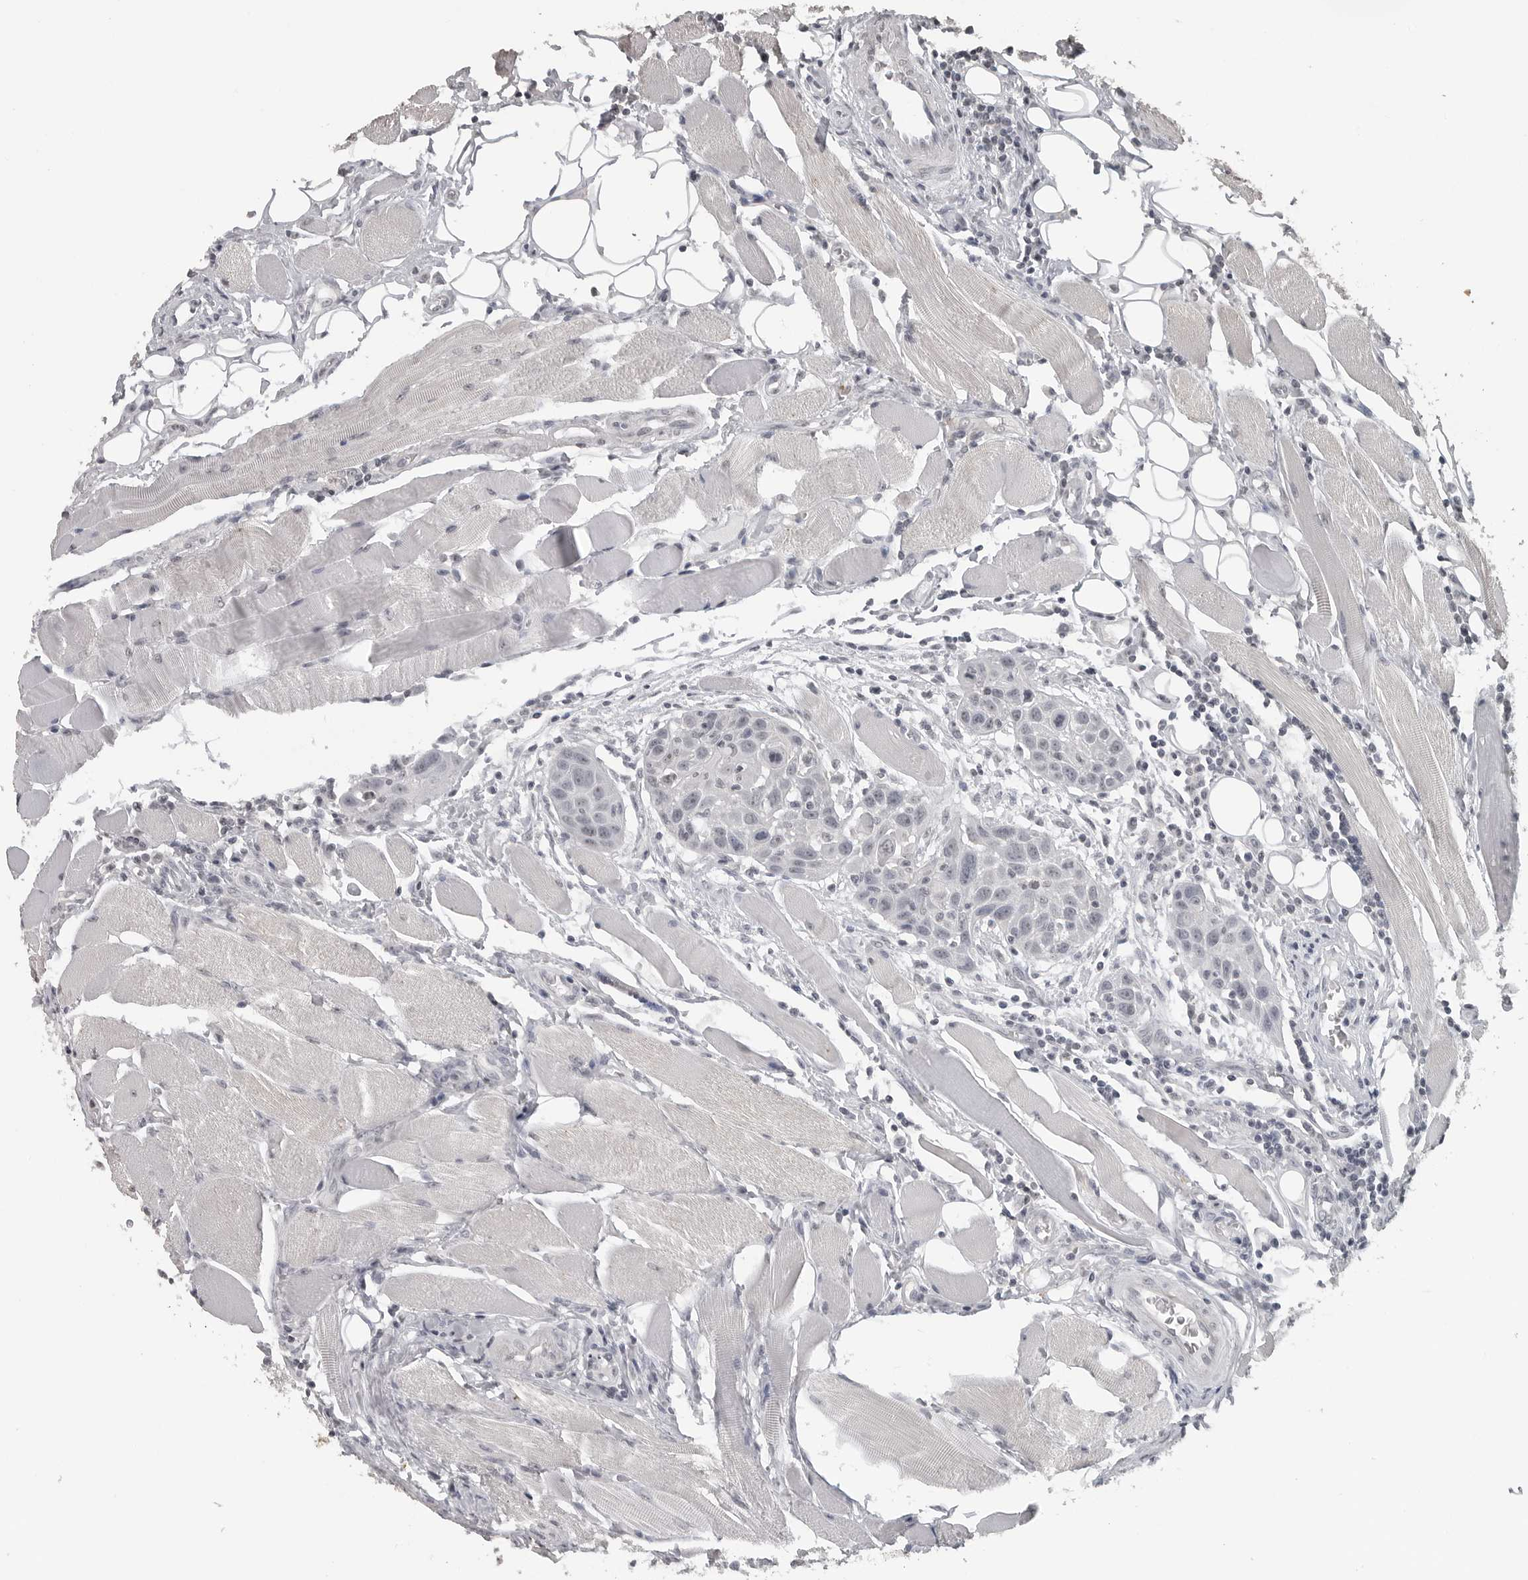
{"staining": {"intensity": "negative", "quantity": "none", "location": "none"}, "tissue": "head and neck cancer", "cell_type": "Tumor cells", "image_type": "cancer", "snomed": [{"axis": "morphology", "description": "Squamous cell carcinoma, NOS"}, {"axis": "topography", "description": "Oral tissue"}, {"axis": "topography", "description": "Head-Neck"}], "caption": "Tumor cells show no significant expression in head and neck cancer (squamous cell carcinoma).", "gene": "DDX54", "patient": {"sex": "female", "age": 50}}